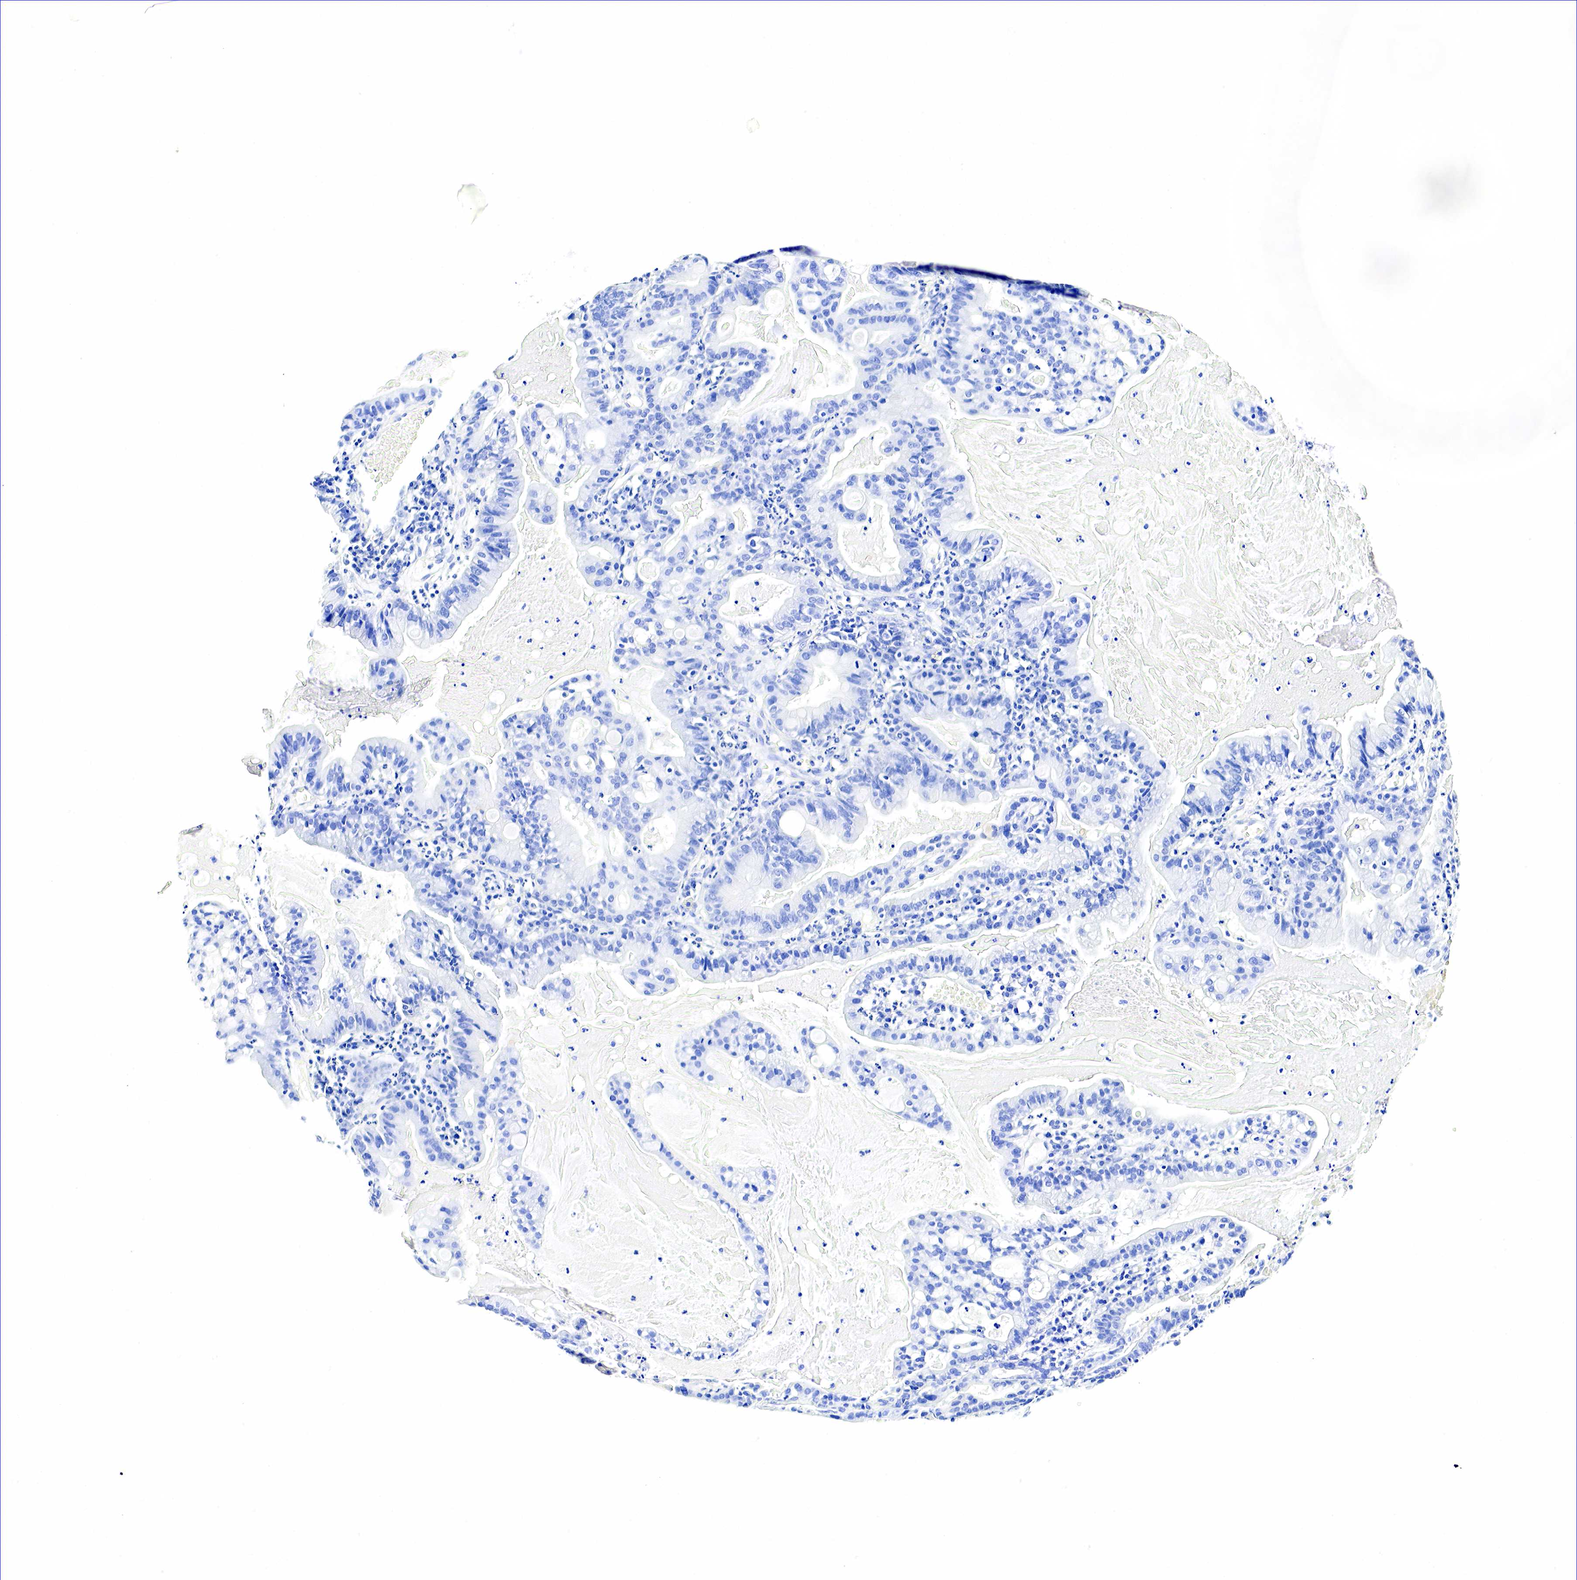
{"staining": {"intensity": "negative", "quantity": "none", "location": "none"}, "tissue": "cervical cancer", "cell_type": "Tumor cells", "image_type": "cancer", "snomed": [{"axis": "morphology", "description": "Adenocarcinoma, NOS"}, {"axis": "topography", "description": "Cervix"}], "caption": "Human cervical cancer (adenocarcinoma) stained for a protein using immunohistochemistry demonstrates no positivity in tumor cells.", "gene": "GAST", "patient": {"sex": "female", "age": 41}}